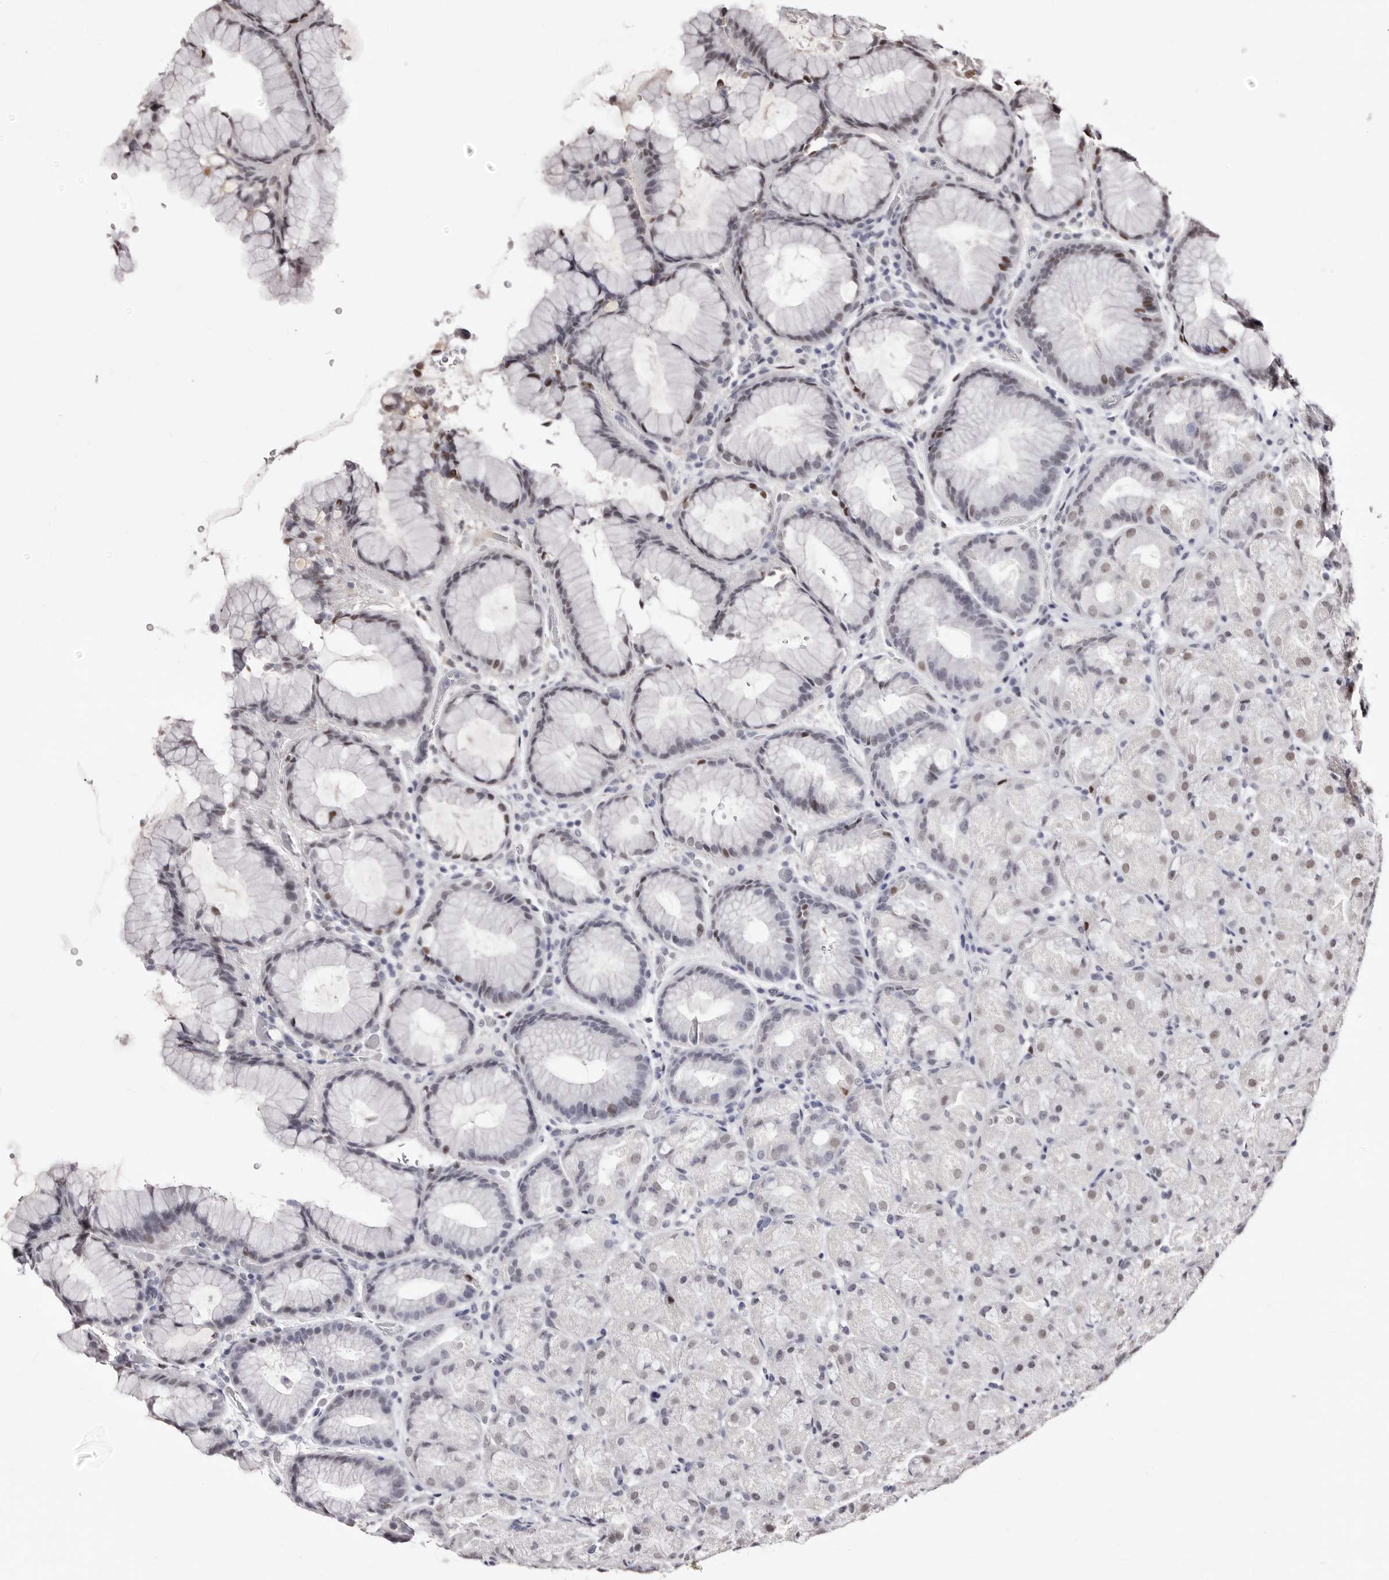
{"staining": {"intensity": "weak", "quantity": "25%-75%", "location": "nuclear"}, "tissue": "stomach", "cell_type": "Glandular cells", "image_type": "normal", "snomed": [{"axis": "morphology", "description": "Normal tissue, NOS"}, {"axis": "topography", "description": "Stomach, upper"}, {"axis": "topography", "description": "Stomach"}], "caption": "A photomicrograph of human stomach stained for a protein reveals weak nuclear brown staining in glandular cells.", "gene": "ANAPC11", "patient": {"sex": "male", "age": 48}}